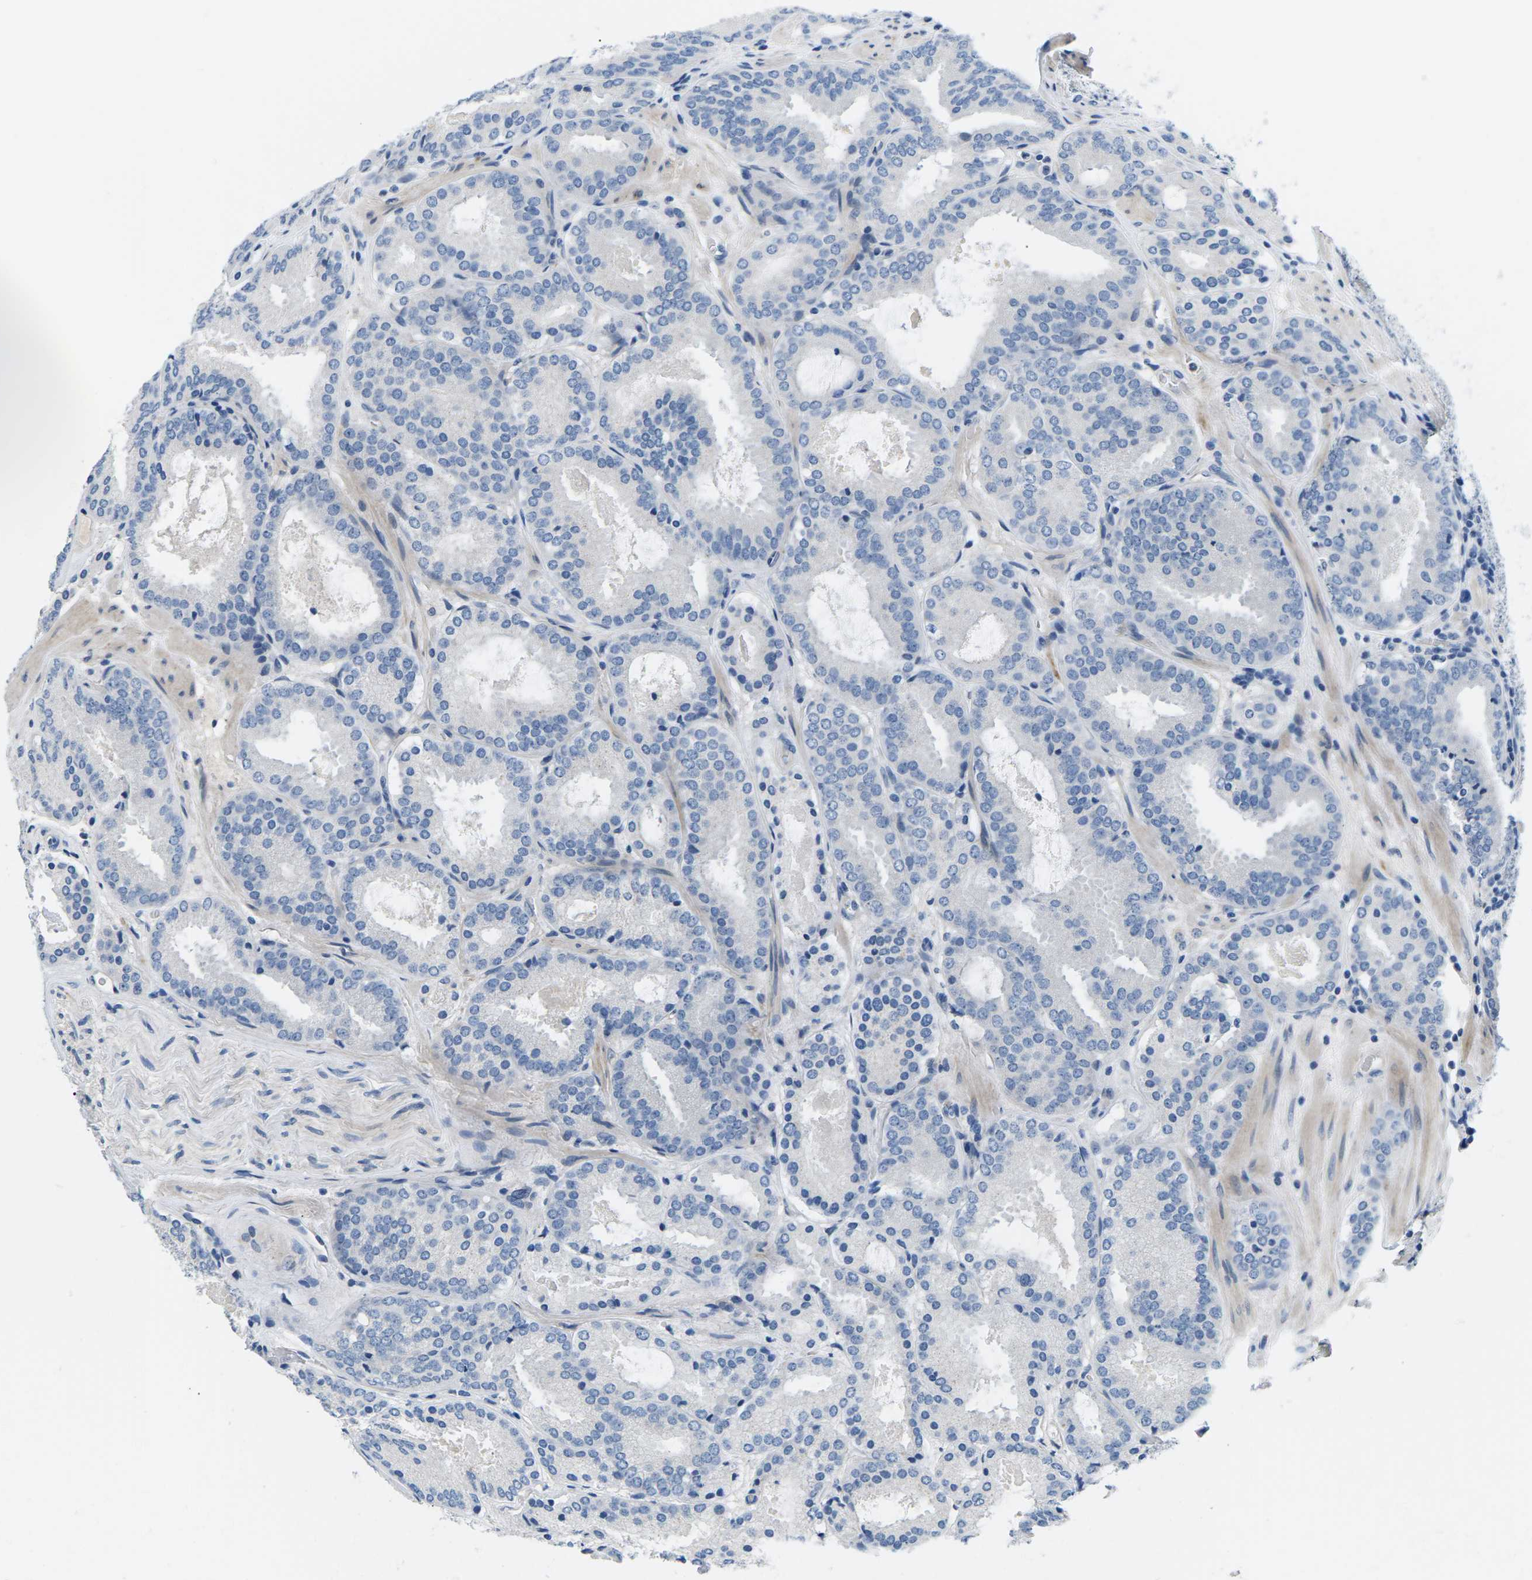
{"staining": {"intensity": "negative", "quantity": "none", "location": "none"}, "tissue": "prostate cancer", "cell_type": "Tumor cells", "image_type": "cancer", "snomed": [{"axis": "morphology", "description": "Adenocarcinoma, Low grade"}, {"axis": "topography", "description": "Prostate"}], "caption": "The micrograph displays no significant staining in tumor cells of prostate low-grade adenocarcinoma.", "gene": "TSPAN2", "patient": {"sex": "male", "age": 69}}